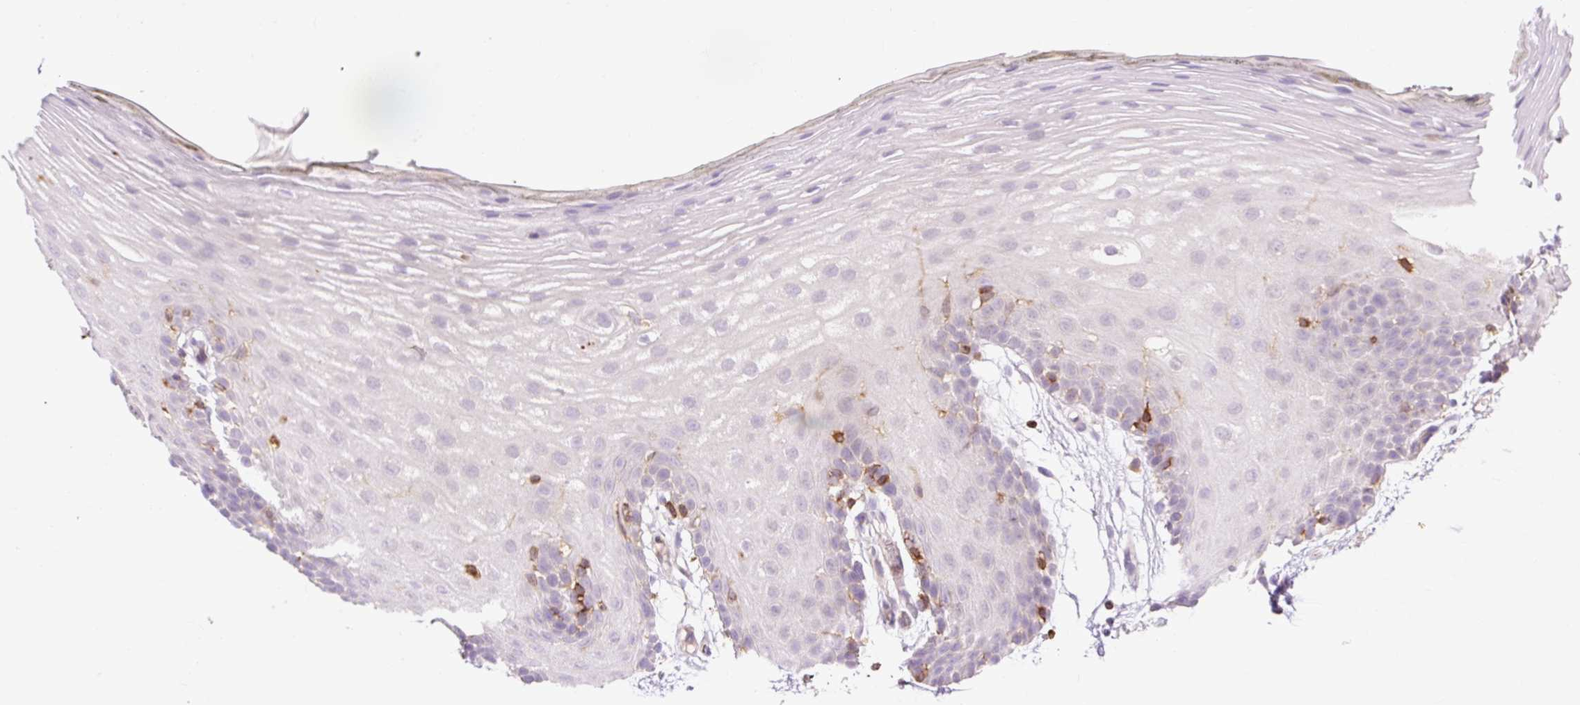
{"staining": {"intensity": "negative", "quantity": "none", "location": "none"}, "tissue": "oral mucosa", "cell_type": "Squamous epithelial cells", "image_type": "normal", "snomed": [{"axis": "morphology", "description": "Normal tissue, NOS"}, {"axis": "morphology", "description": "Squamous cell carcinoma, NOS"}, {"axis": "topography", "description": "Oral tissue"}, {"axis": "topography", "description": "Head-Neck"}], "caption": "Immunohistochemistry (IHC) photomicrograph of unremarkable human oral mucosa stained for a protein (brown), which displays no positivity in squamous epithelial cells. (DAB (3,3'-diaminobenzidine) immunohistochemistry (IHC), high magnification).", "gene": "CD83", "patient": {"sex": "female", "age": 81}}